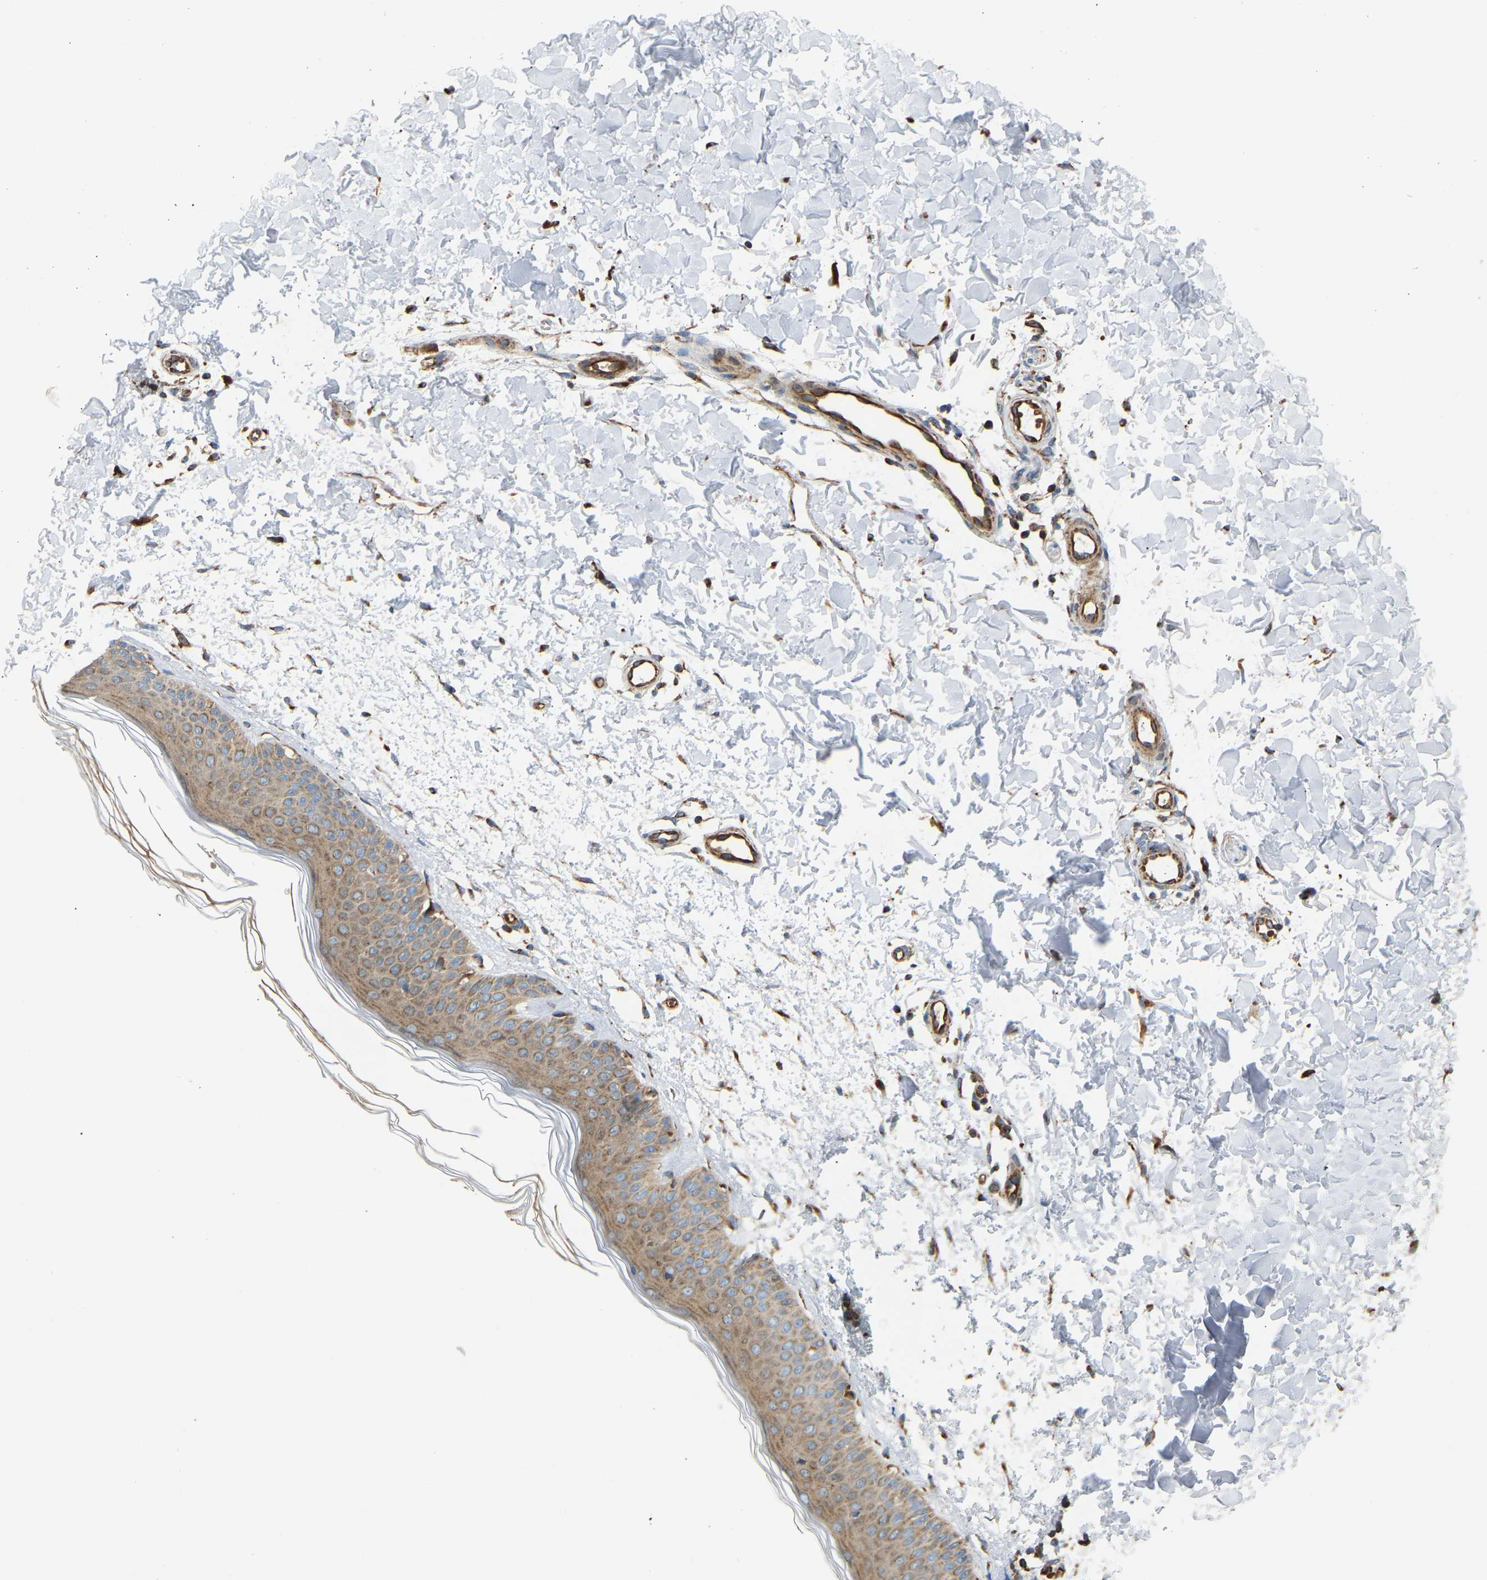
{"staining": {"intensity": "moderate", "quantity": ">75%", "location": "cytoplasmic/membranous"}, "tissue": "skin", "cell_type": "Fibroblasts", "image_type": "normal", "snomed": [{"axis": "morphology", "description": "Normal tissue, NOS"}, {"axis": "morphology", "description": "Malignant melanoma, NOS"}, {"axis": "topography", "description": "Skin"}], "caption": "IHC histopathology image of normal skin stained for a protein (brown), which demonstrates medium levels of moderate cytoplasmic/membranous staining in about >75% of fibroblasts.", "gene": "YIPF2", "patient": {"sex": "male", "age": 83}}